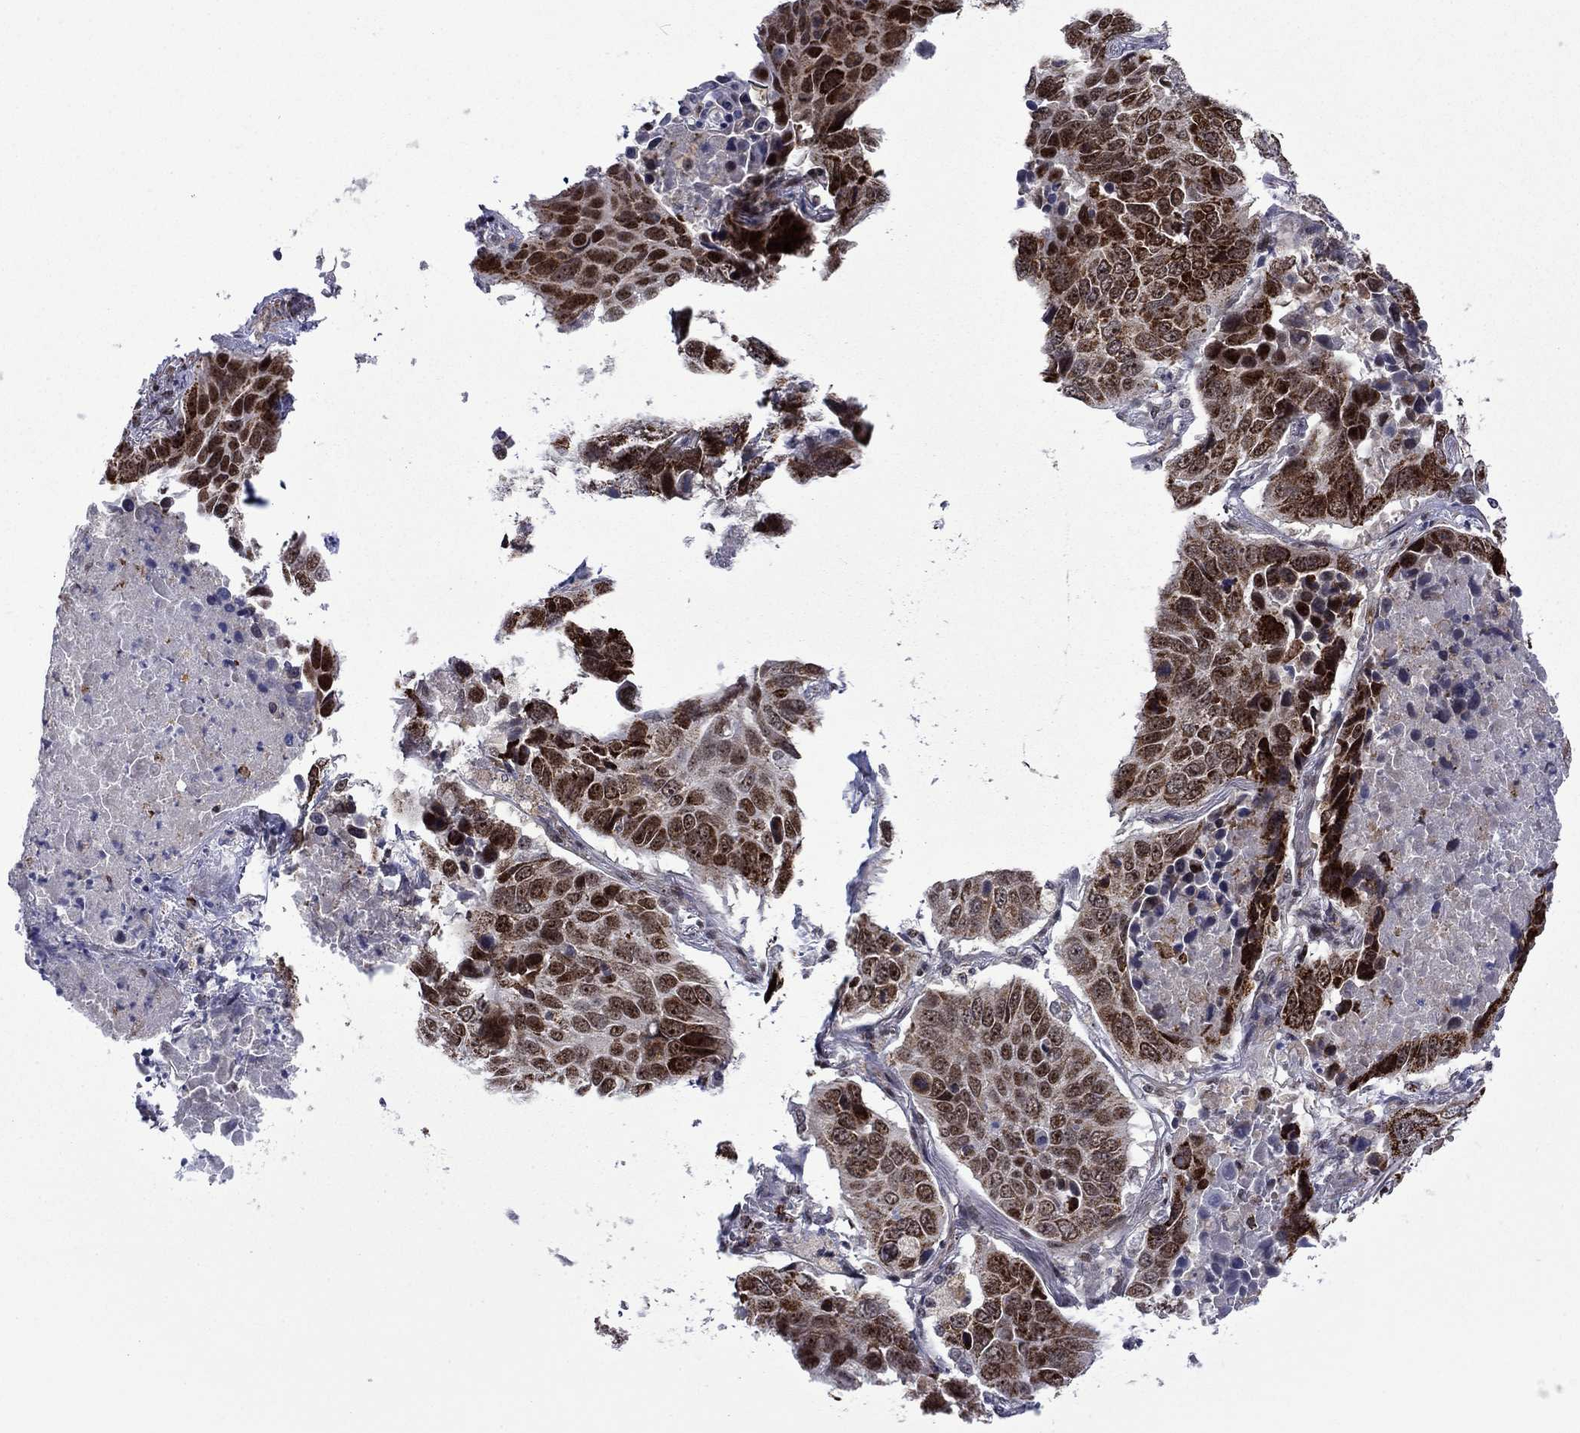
{"staining": {"intensity": "strong", "quantity": ">75%", "location": "nuclear"}, "tissue": "lung cancer", "cell_type": "Tumor cells", "image_type": "cancer", "snomed": [{"axis": "morphology", "description": "Normal tissue, NOS"}, {"axis": "morphology", "description": "Squamous cell carcinoma, NOS"}, {"axis": "topography", "description": "Bronchus"}, {"axis": "topography", "description": "Lung"}], "caption": "Squamous cell carcinoma (lung) tissue exhibits strong nuclear staining in approximately >75% of tumor cells, visualized by immunohistochemistry. The protein is stained brown, and the nuclei are stained in blue (DAB IHC with brightfield microscopy, high magnification).", "gene": "SURF2", "patient": {"sex": "male", "age": 64}}